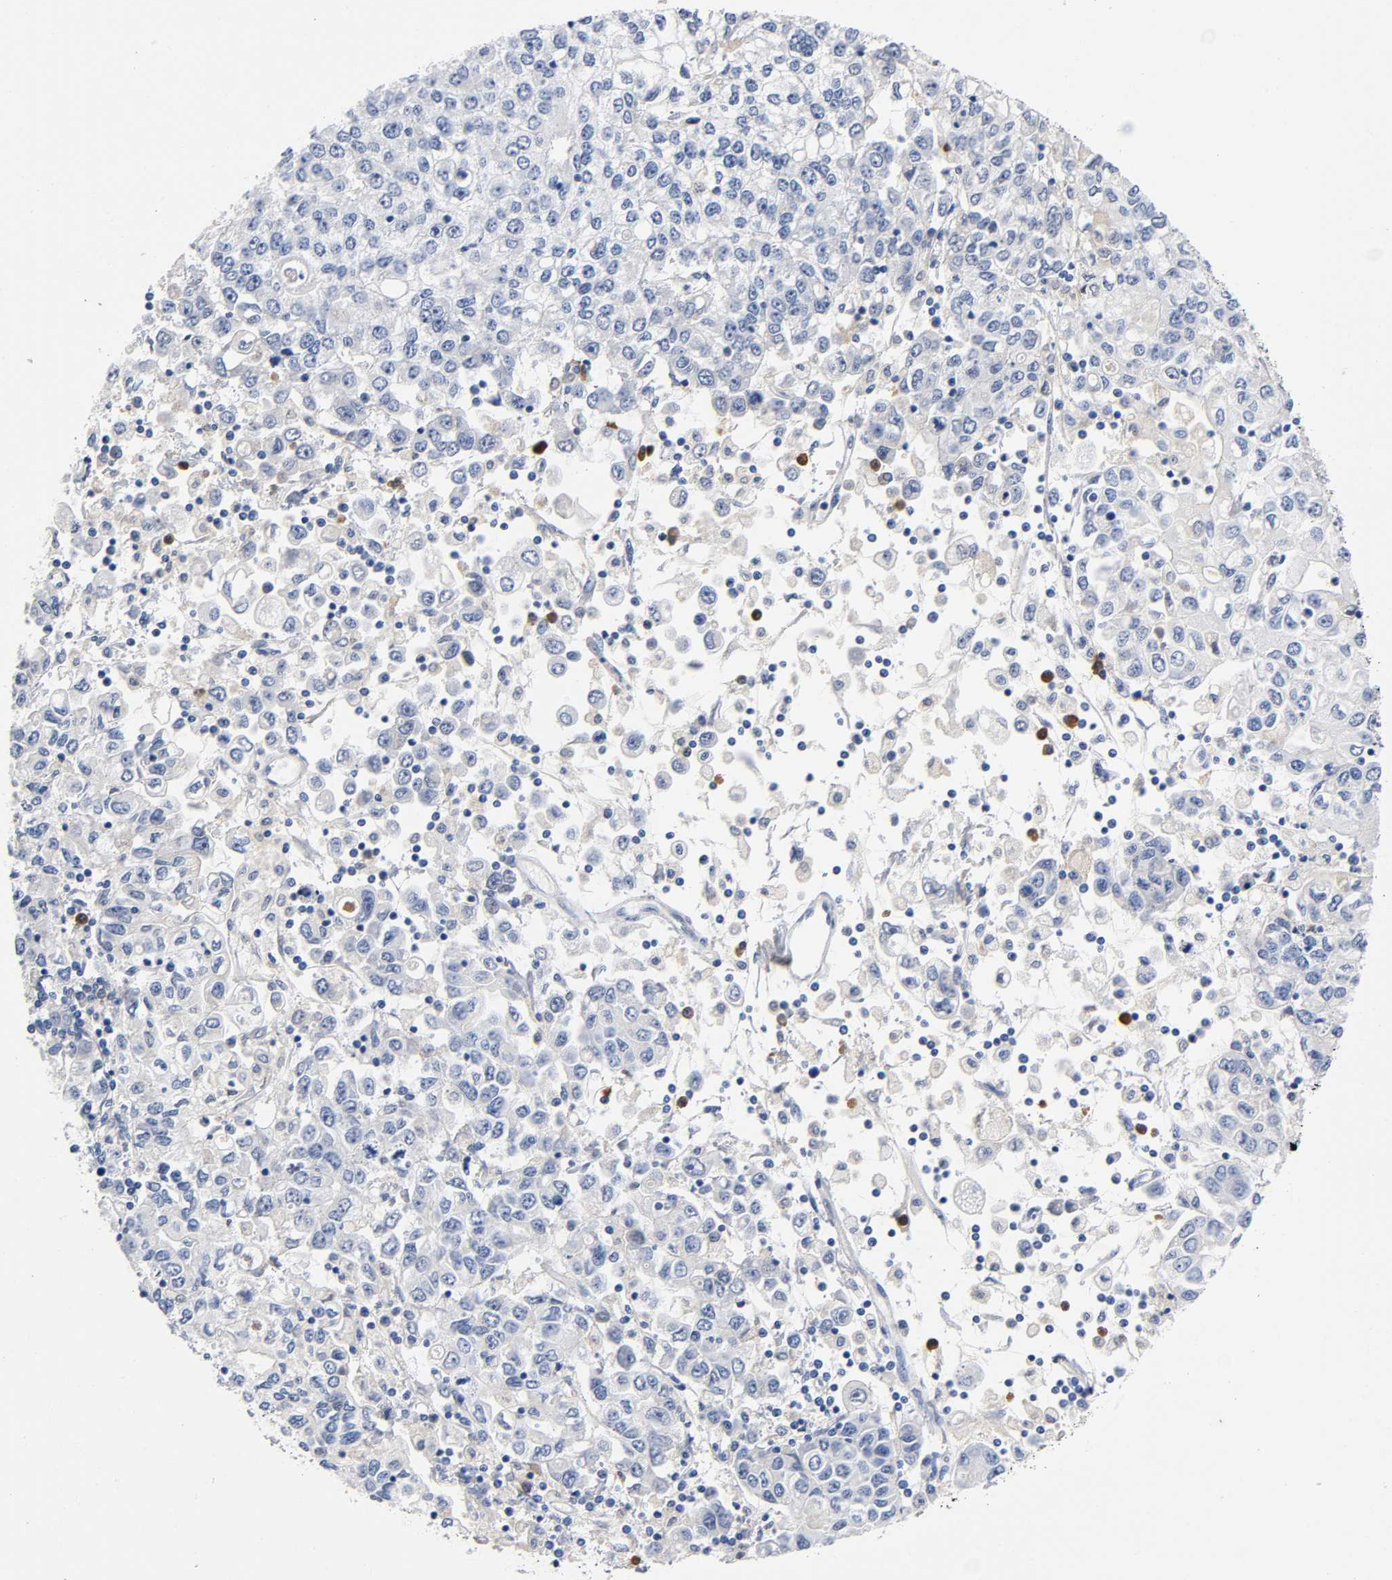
{"staining": {"intensity": "negative", "quantity": "none", "location": "none"}, "tissue": "stomach cancer", "cell_type": "Tumor cells", "image_type": "cancer", "snomed": [{"axis": "morphology", "description": "Adenocarcinoma, NOS"}, {"axis": "topography", "description": "Stomach, lower"}], "caption": "Micrograph shows no significant protein positivity in tumor cells of stomach cancer.", "gene": "TNC", "patient": {"sex": "female", "age": 72}}